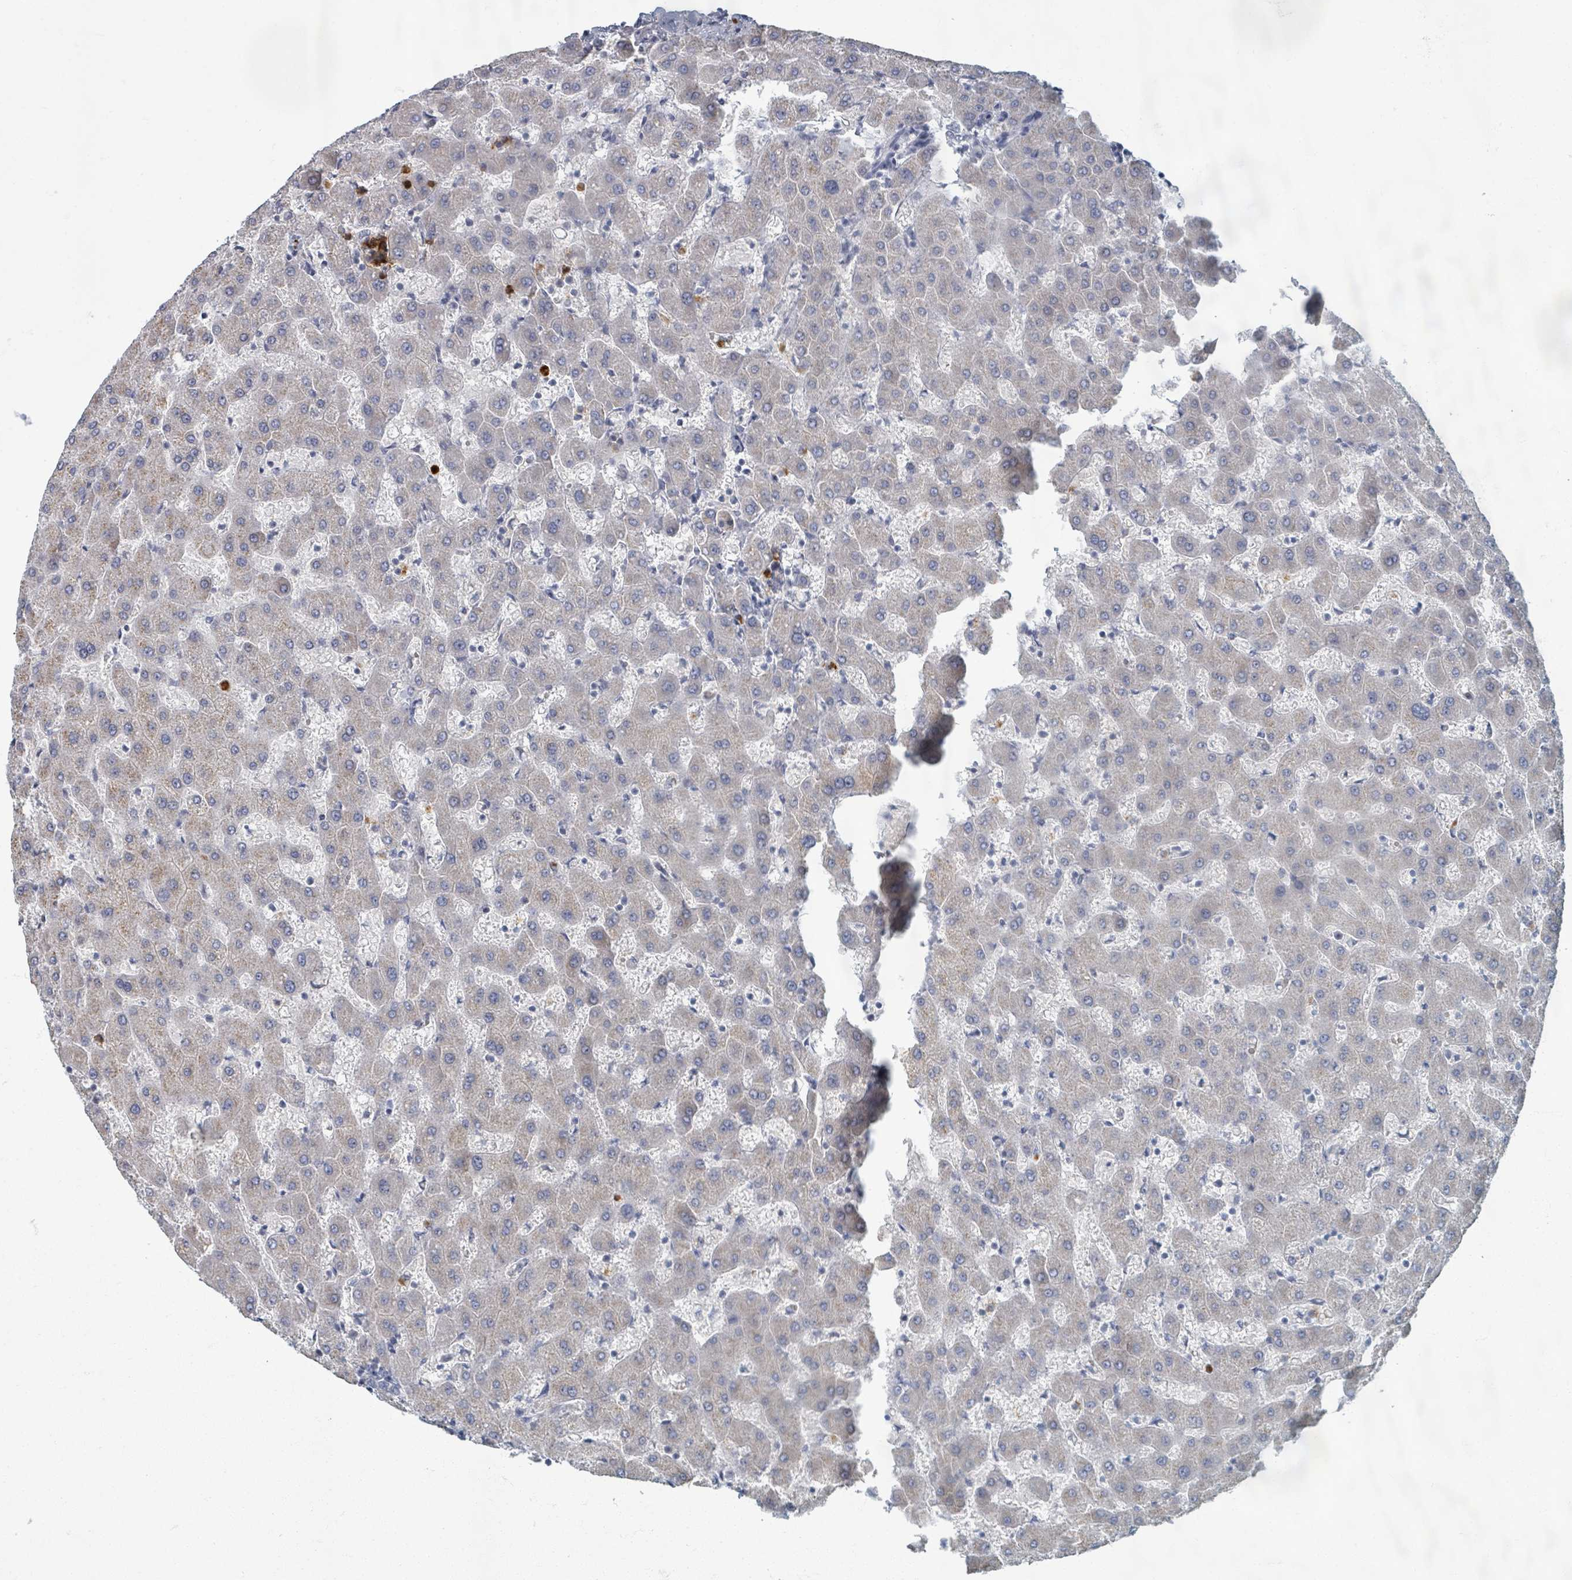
{"staining": {"intensity": "negative", "quantity": "none", "location": "none"}, "tissue": "liver", "cell_type": "Cholangiocytes", "image_type": "normal", "snomed": [{"axis": "morphology", "description": "Normal tissue, NOS"}, {"axis": "topography", "description": "Liver"}], "caption": "The micrograph exhibits no significant expression in cholangiocytes of liver. (DAB immunohistochemistry (IHC) with hematoxylin counter stain).", "gene": "WNT11", "patient": {"sex": "female", "age": 63}}